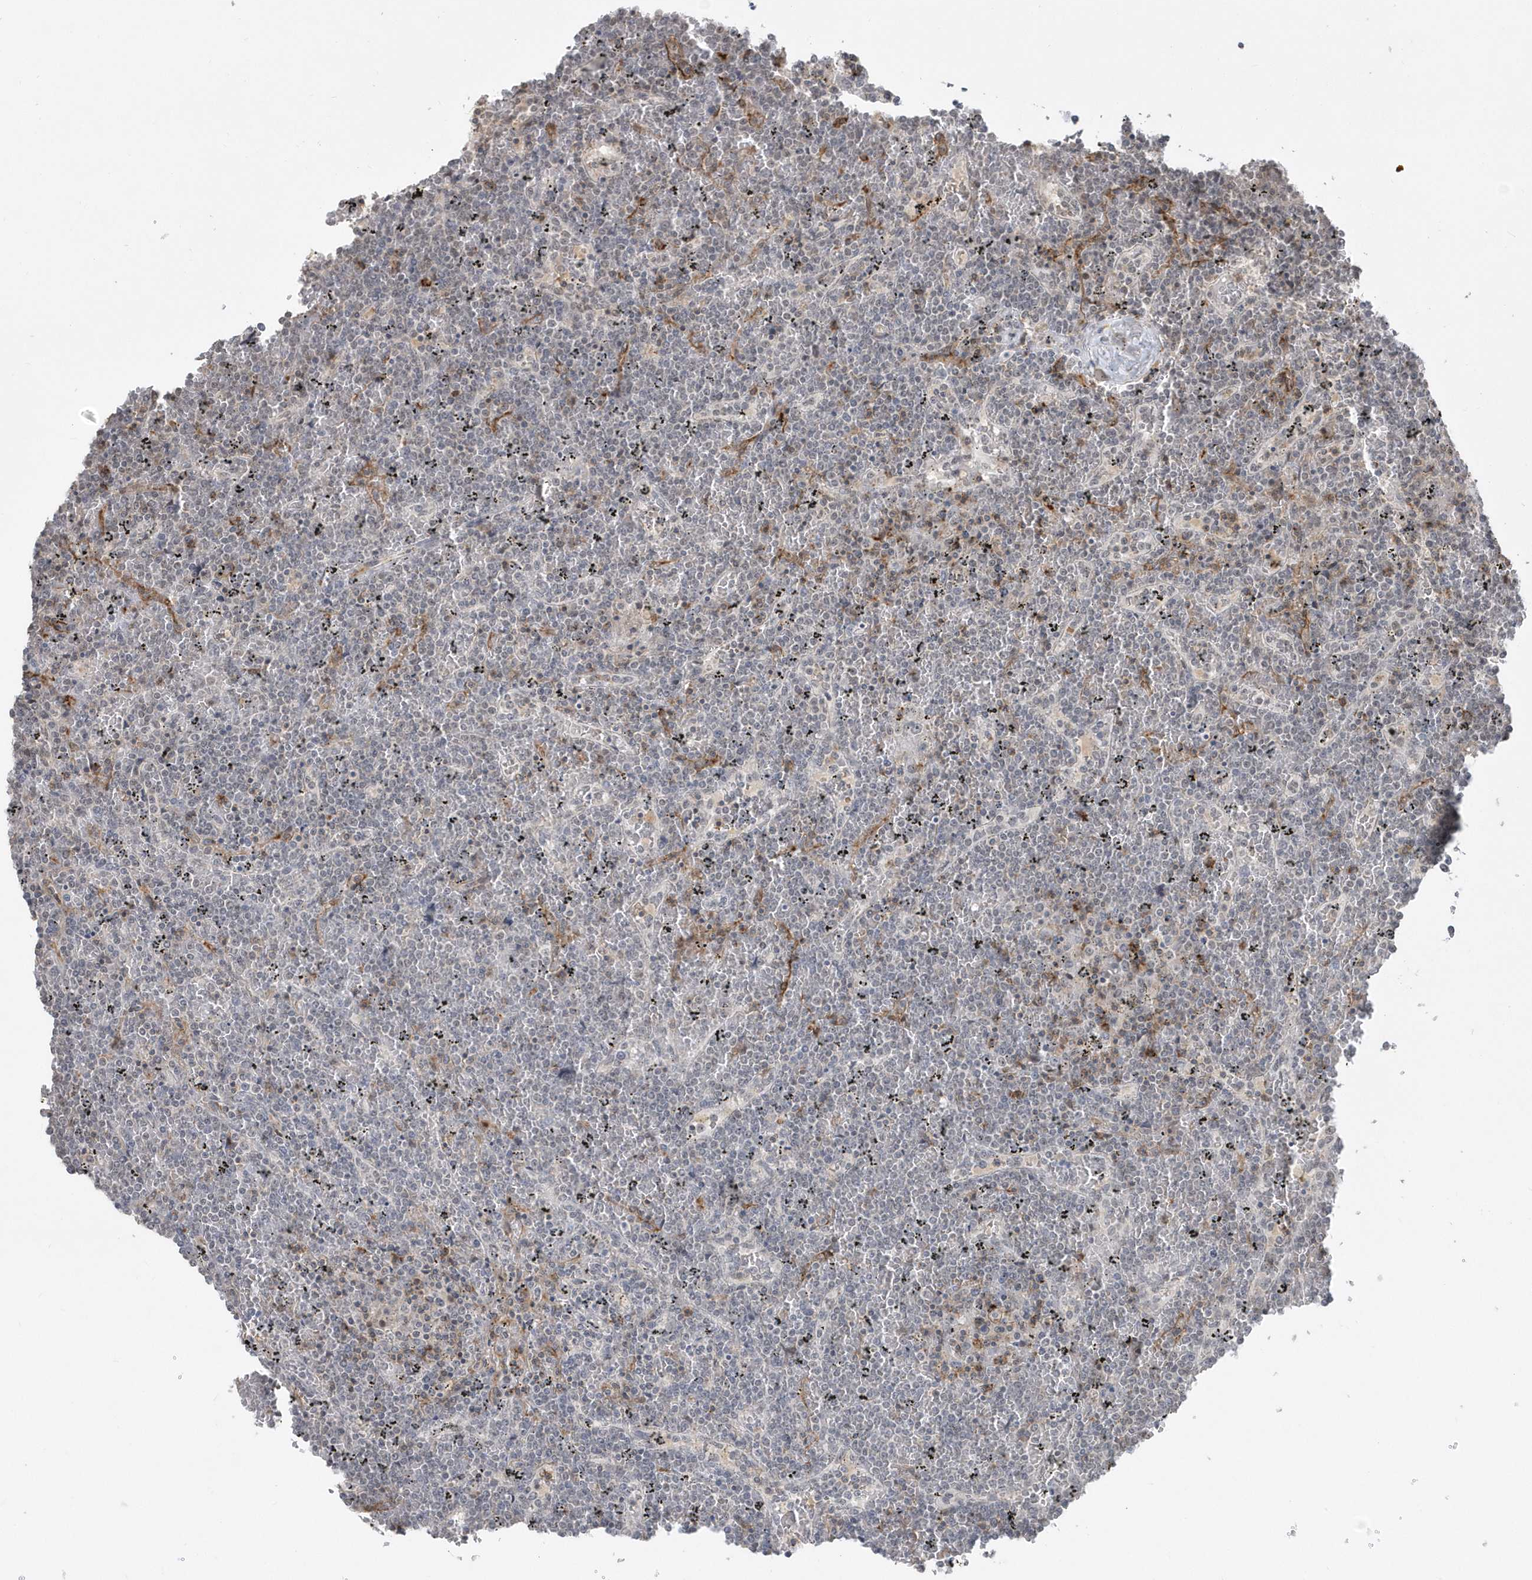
{"staining": {"intensity": "negative", "quantity": "none", "location": "none"}, "tissue": "lymphoma", "cell_type": "Tumor cells", "image_type": "cancer", "snomed": [{"axis": "morphology", "description": "Malignant lymphoma, non-Hodgkin's type, Low grade"}, {"axis": "topography", "description": "Spleen"}], "caption": "Tumor cells are negative for brown protein staining in malignant lymphoma, non-Hodgkin's type (low-grade).", "gene": "CRIP3", "patient": {"sex": "female", "age": 19}}